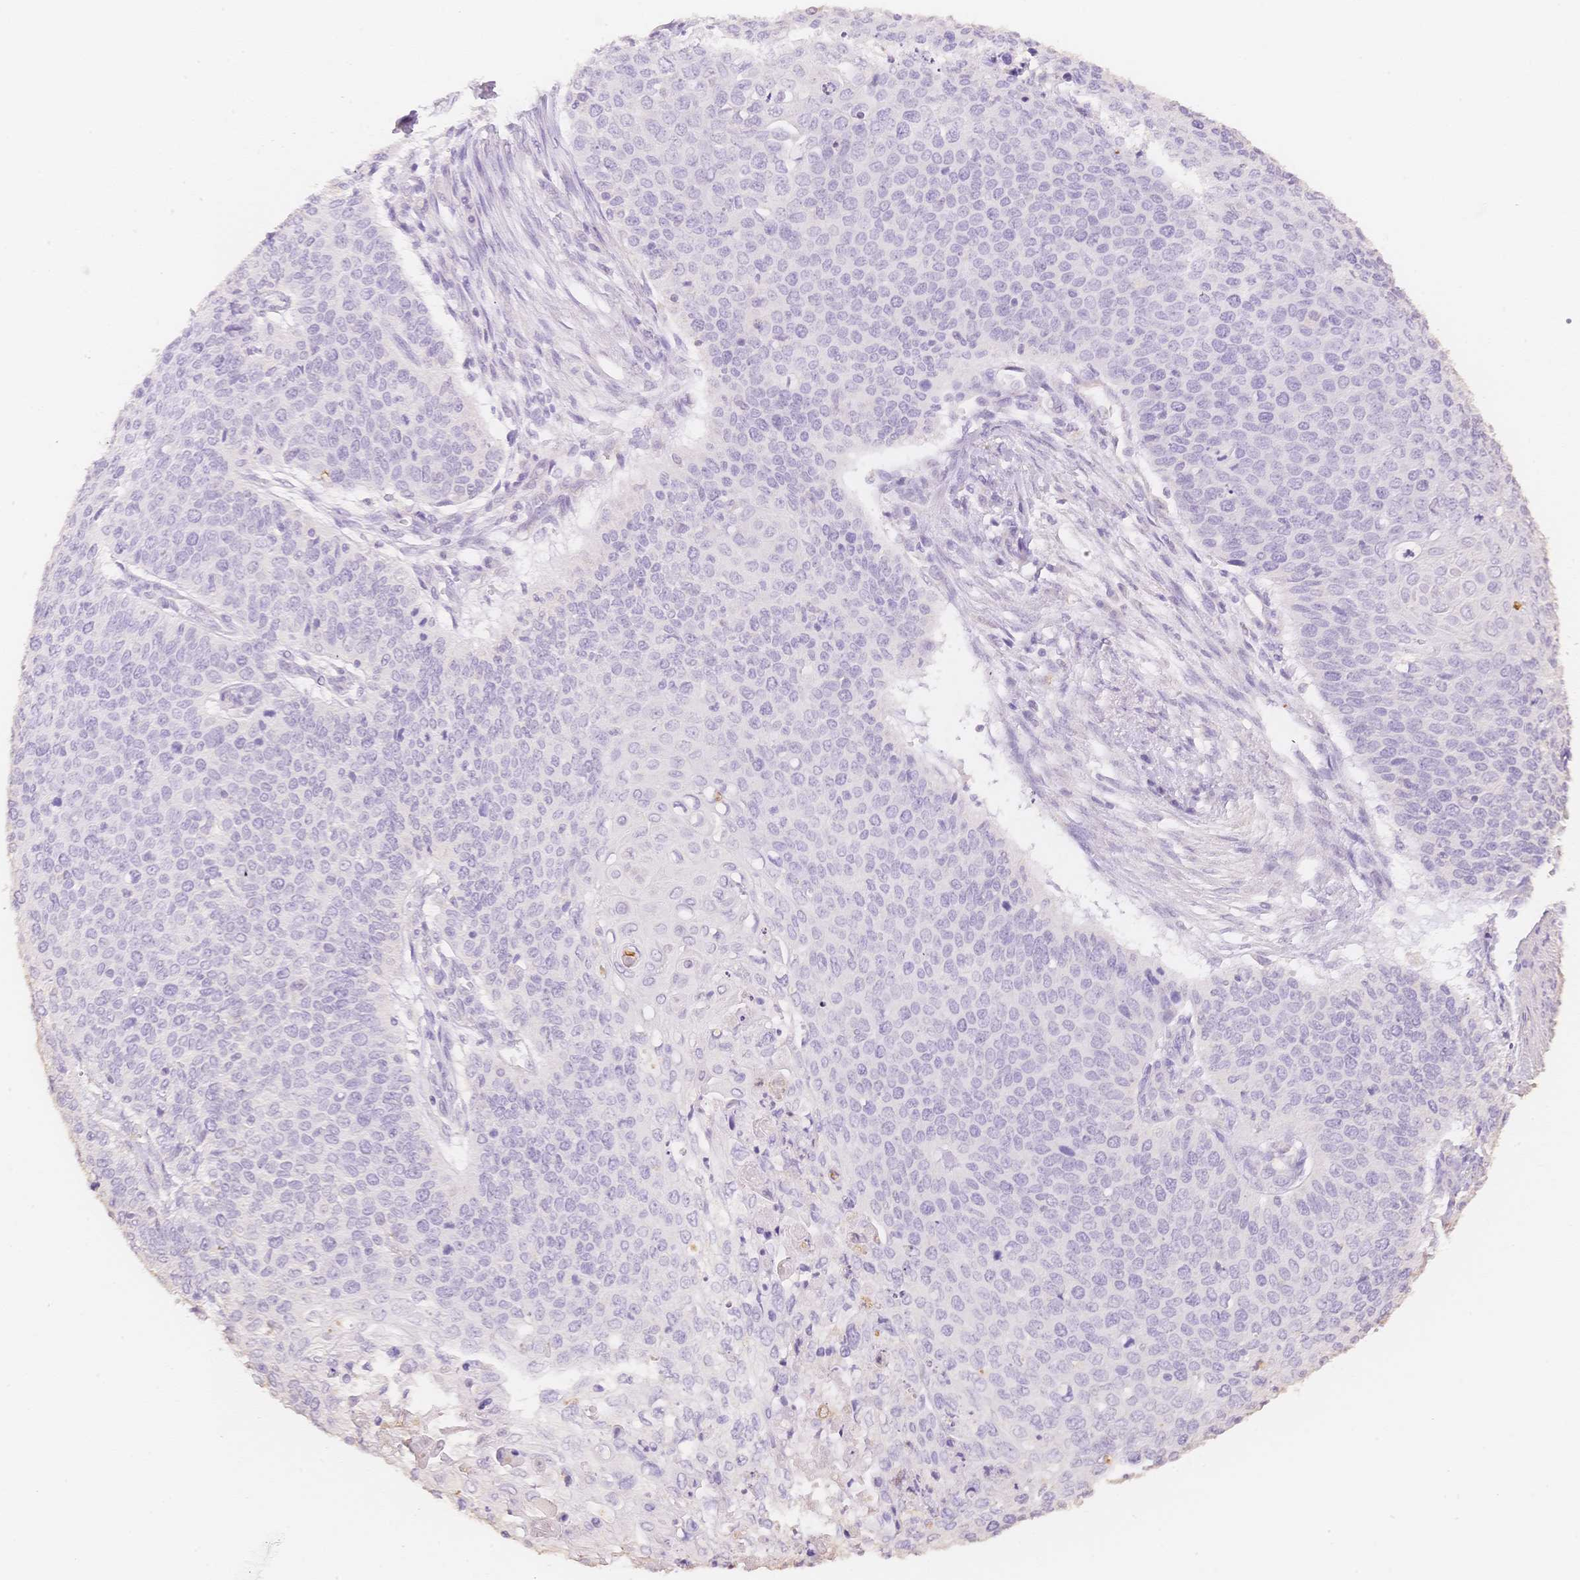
{"staining": {"intensity": "negative", "quantity": "none", "location": "none"}, "tissue": "cervical cancer", "cell_type": "Tumor cells", "image_type": "cancer", "snomed": [{"axis": "morphology", "description": "Squamous cell carcinoma, NOS"}, {"axis": "topography", "description": "Cervix"}], "caption": "There is no significant positivity in tumor cells of cervical cancer.", "gene": "MBOAT7", "patient": {"sex": "female", "age": 39}}